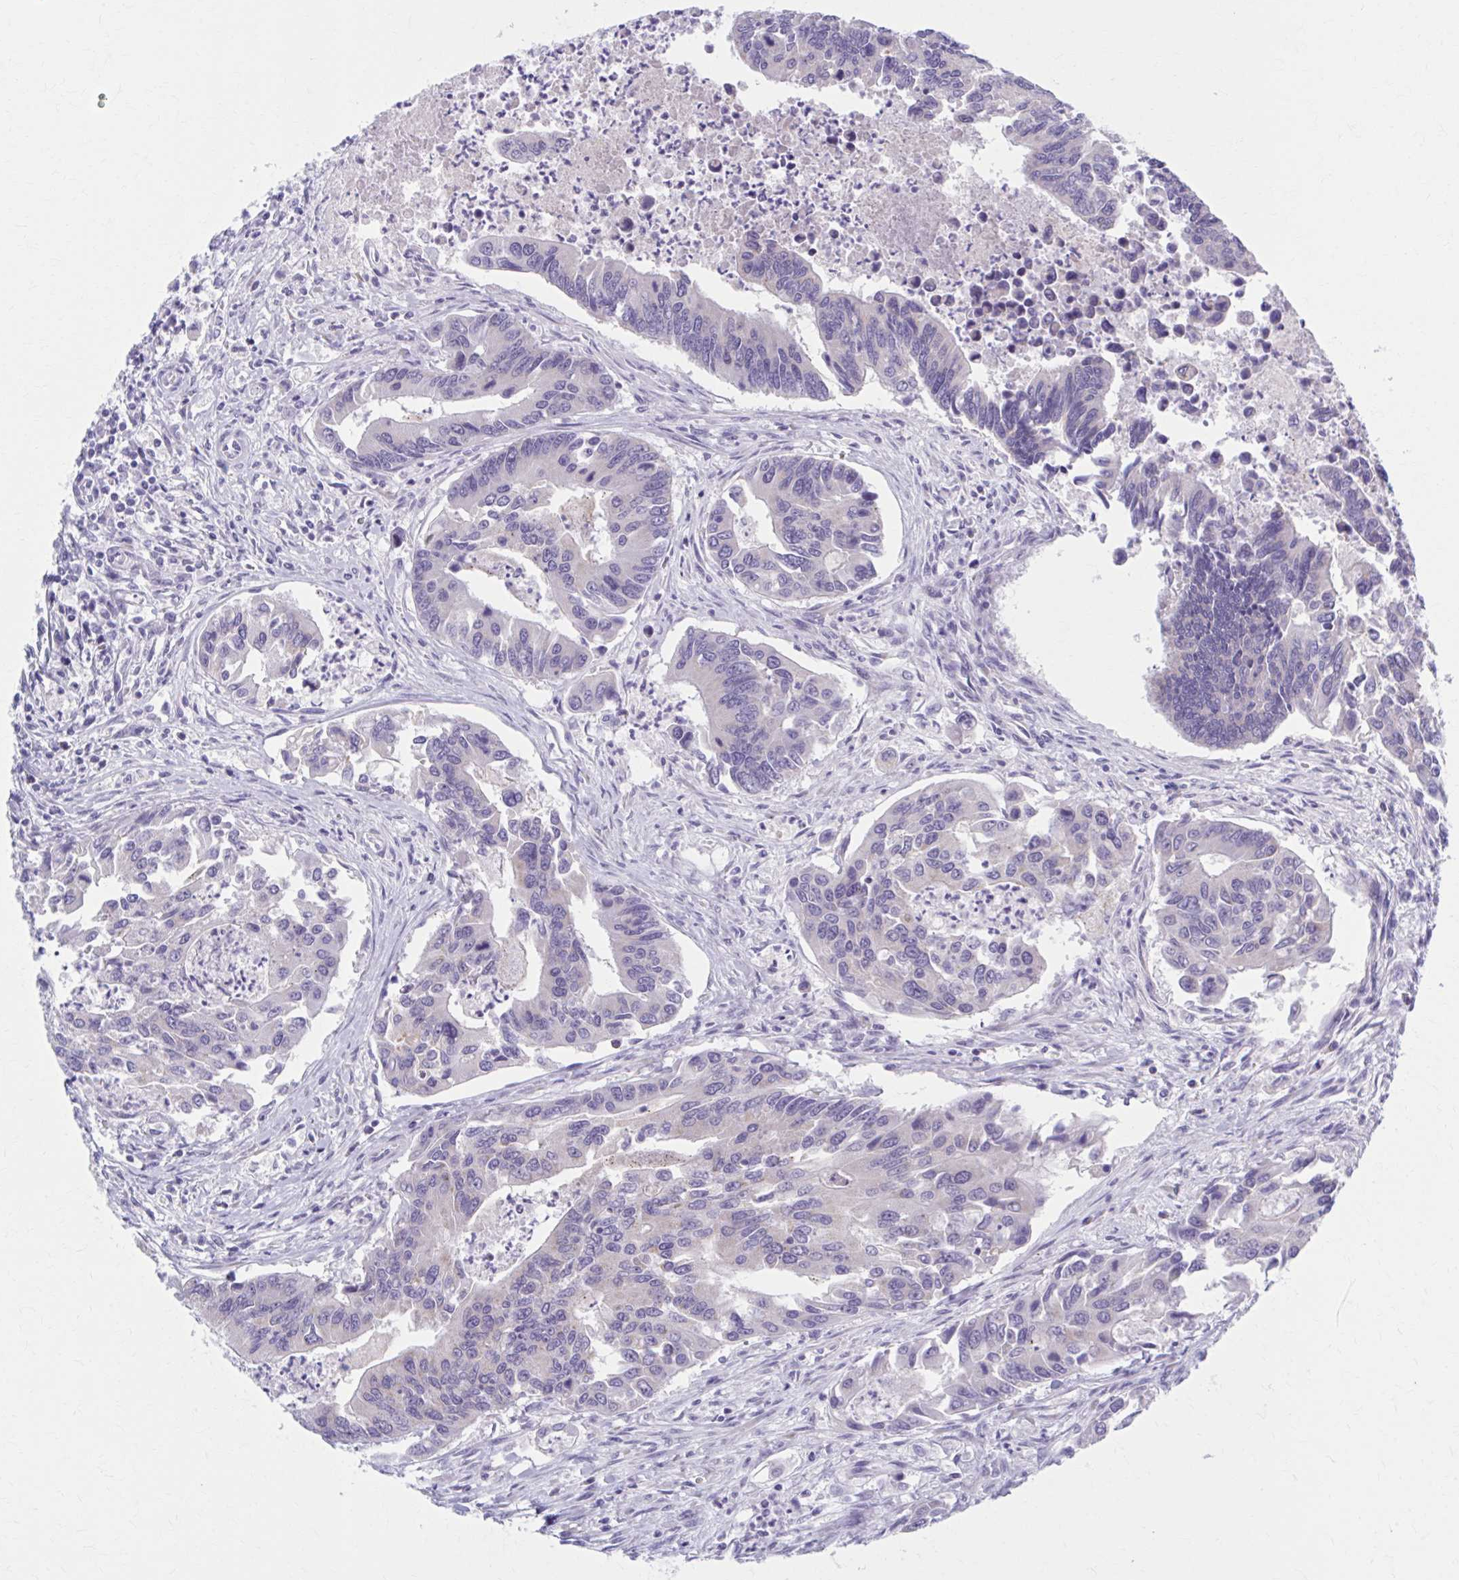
{"staining": {"intensity": "negative", "quantity": "none", "location": "none"}, "tissue": "colorectal cancer", "cell_type": "Tumor cells", "image_type": "cancer", "snomed": [{"axis": "morphology", "description": "Adenocarcinoma, NOS"}, {"axis": "topography", "description": "Colon"}], "caption": "Immunohistochemical staining of human colorectal cancer demonstrates no significant expression in tumor cells.", "gene": "CCDC105", "patient": {"sex": "female", "age": 67}}